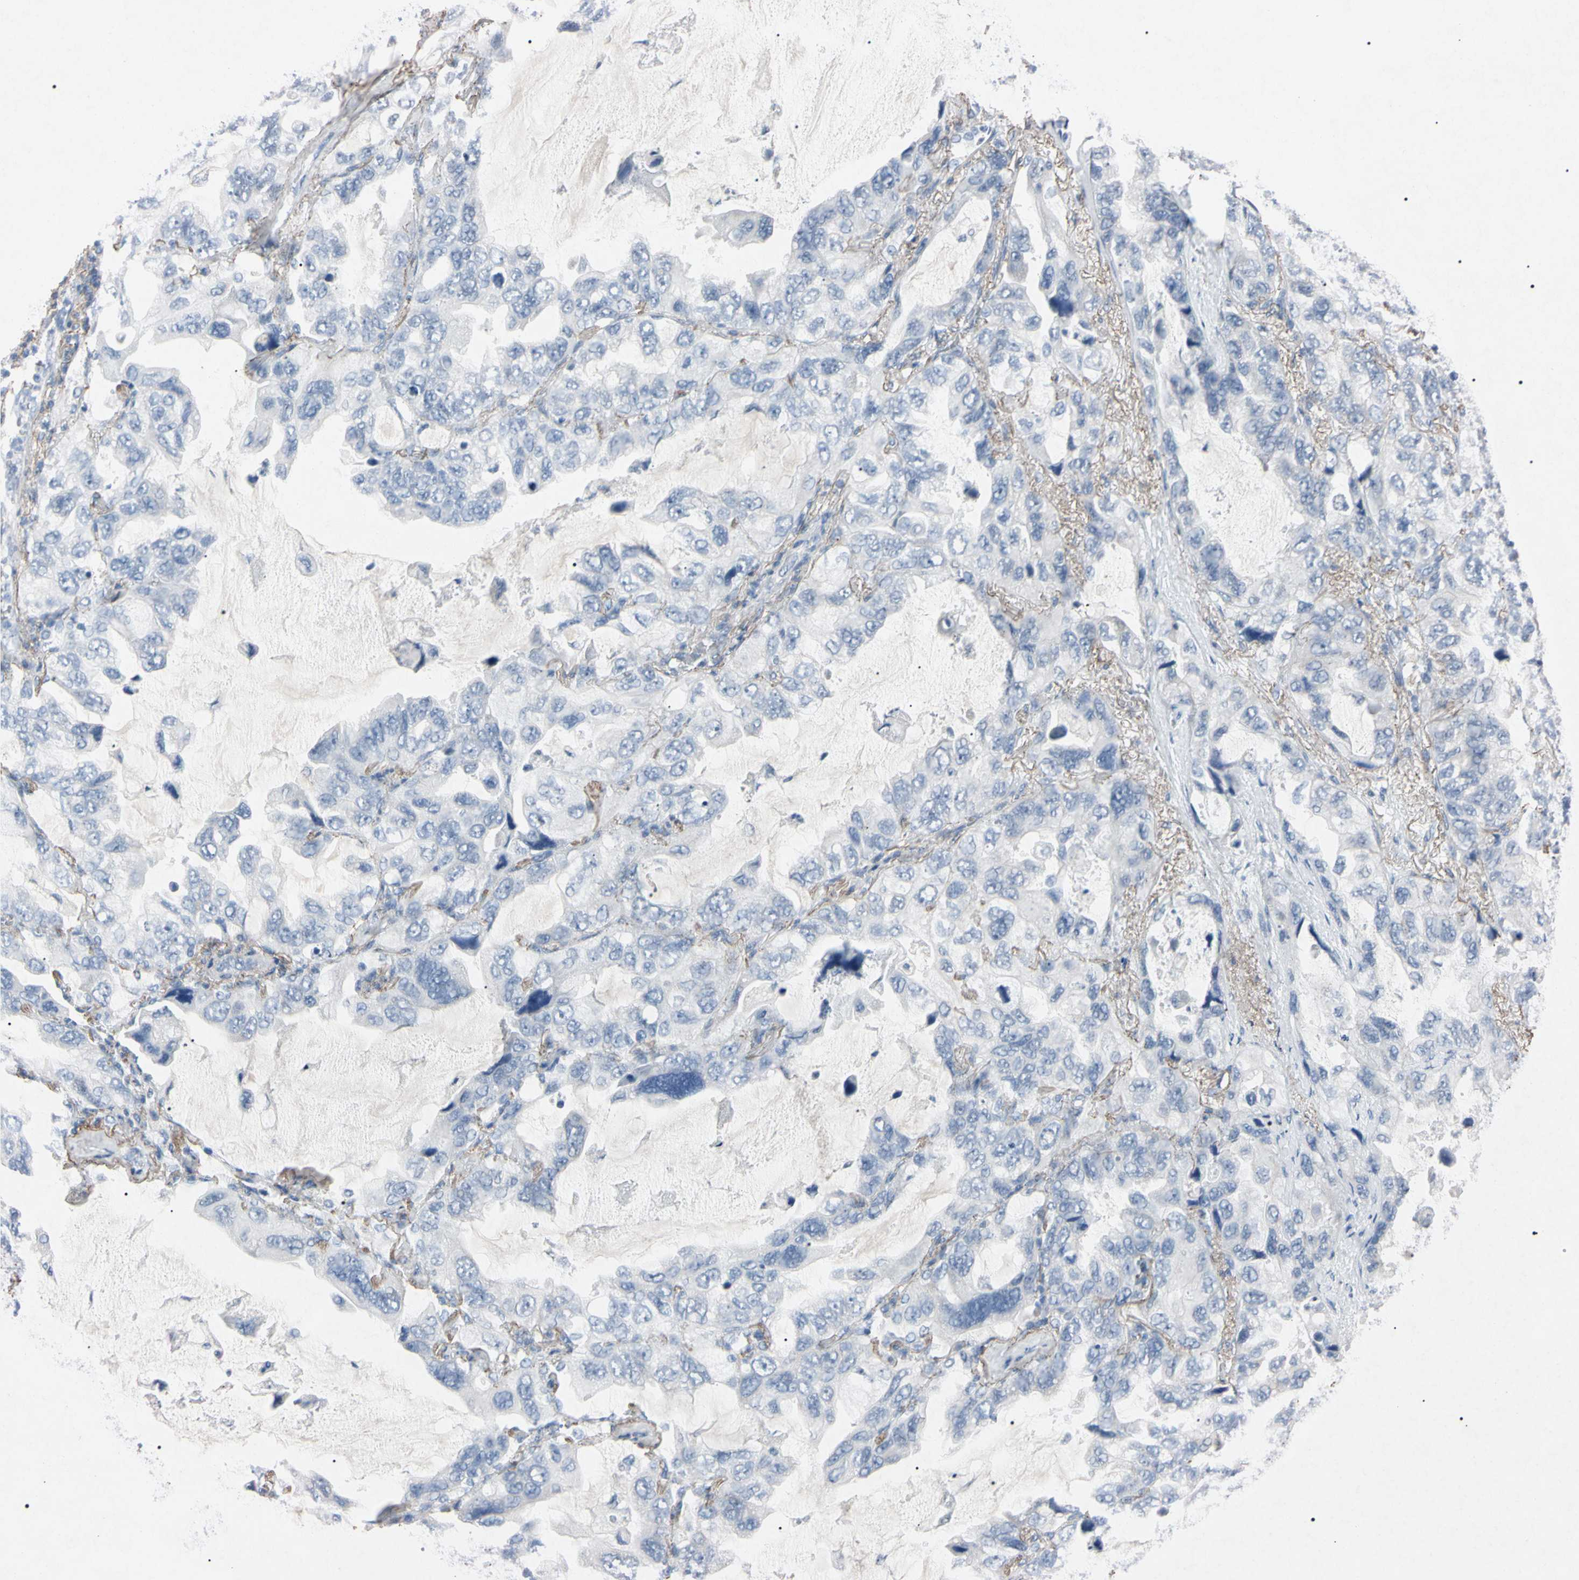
{"staining": {"intensity": "negative", "quantity": "none", "location": "none"}, "tissue": "lung cancer", "cell_type": "Tumor cells", "image_type": "cancer", "snomed": [{"axis": "morphology", "description": "Squamous cell carcinoma, NOS"}, {"axis": "topography", "description": "Lung"}], "caption": "Immunohistochemical staining of human lung cancer (squamous cell carcinoma) exhibits no significant staining in tumor cells.", "gene": "ELN", "patient": {"sex": "female", "age": 73}}